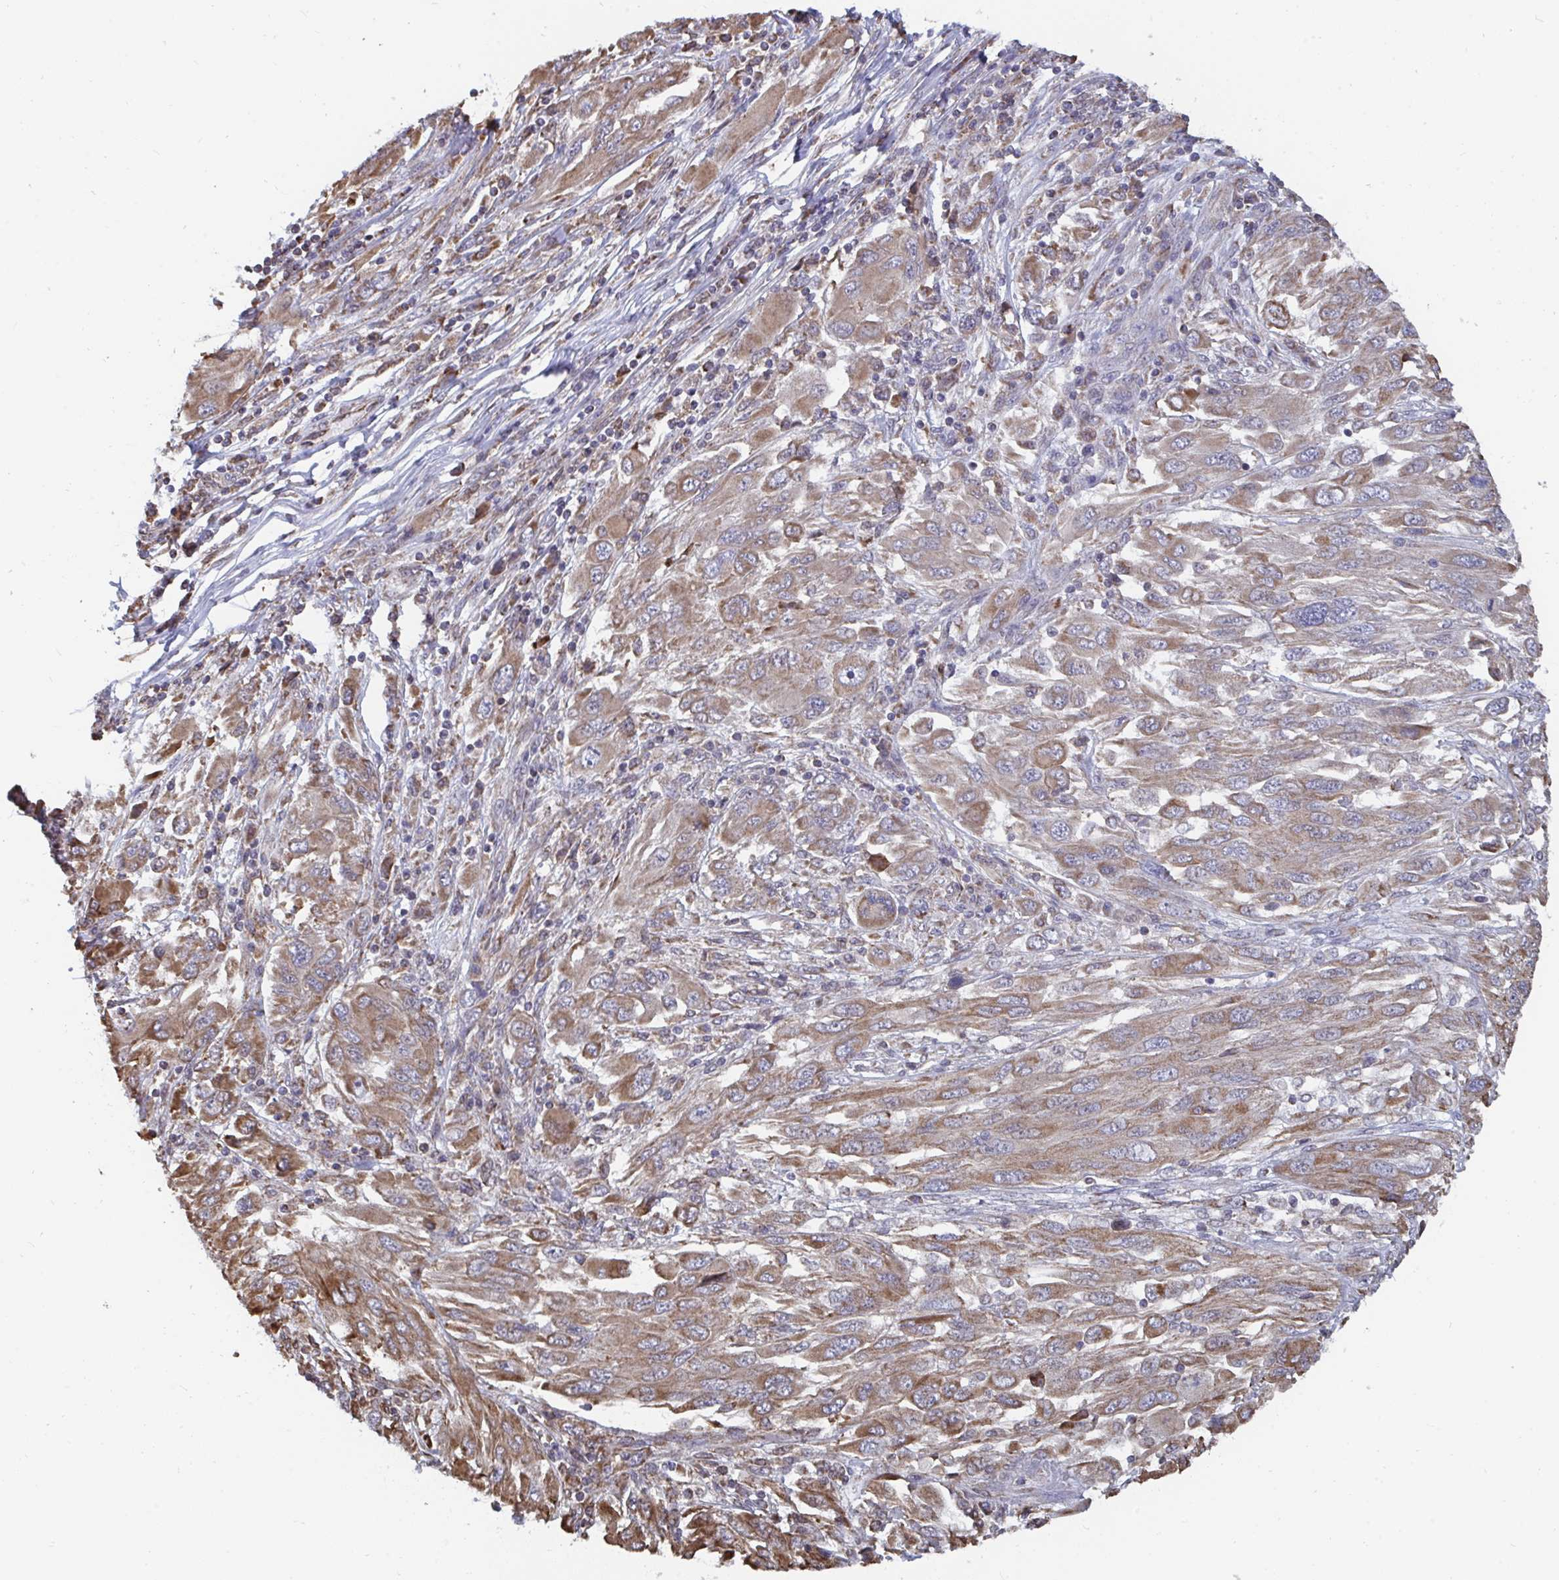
{"staining": {"intensity": "moderate", "quantity": ">75%", "location": "cytoplasmic/membranous"}, "tissue": "melanoma", "cell_type": "Tumor cells", "image_type": "cancer", "snomed": [{"axis": "morphology", "description": "Malignant melanoma, NOS"}, {"axis": "topography", "description": "Skin"}], "caption": "Melanoma stained with a protein marker shows moderate staining in tumor cells.", "gene": "ELAVL1", "patient": {"sex": "female", "age": 91}}